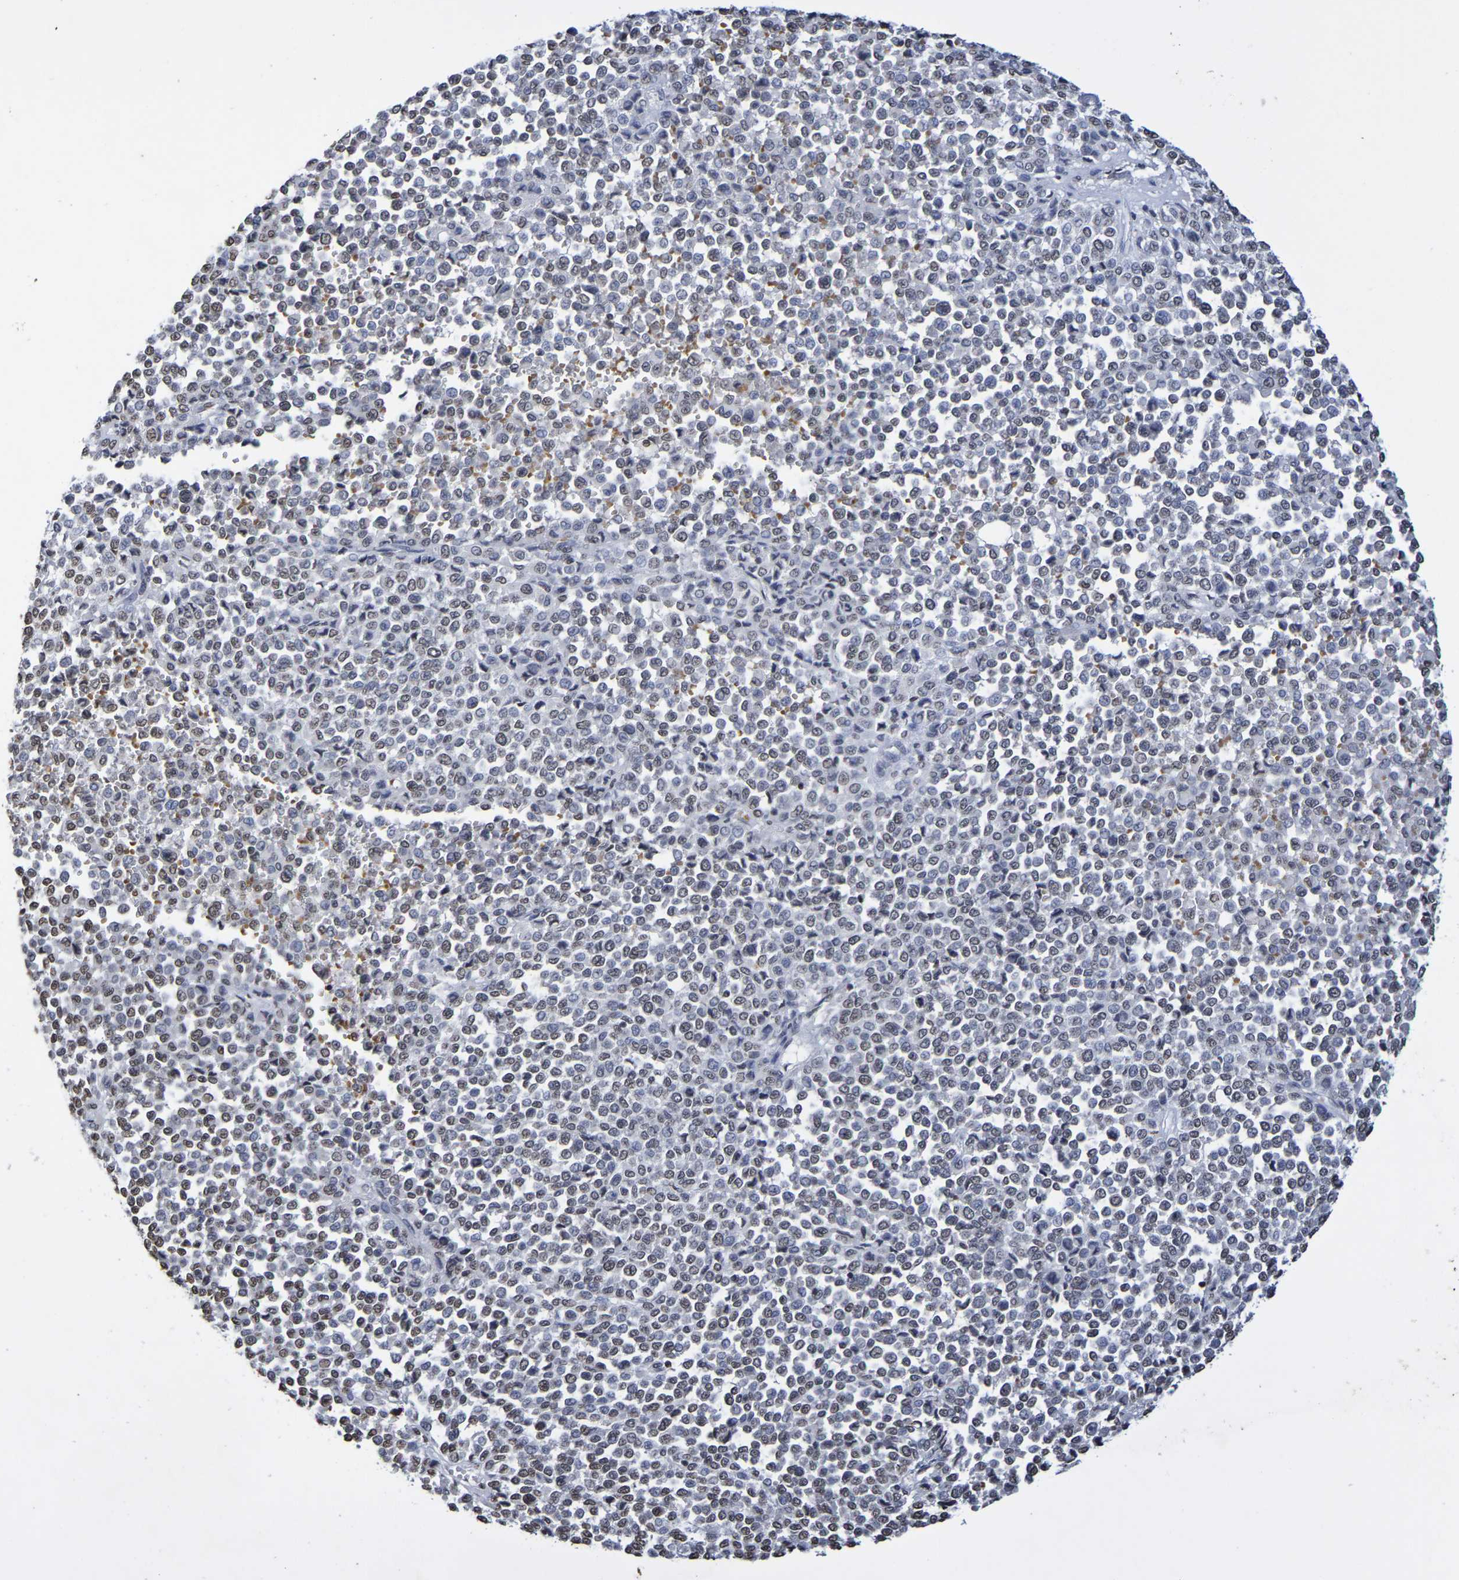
{"staining": {"intensity": "weak", "quantity": "25%-75%", "location": "nuclear"}, "tissue": "melanoma", "cell_type": "Tumor cells", "image_type": "cancer", "snomed": [{"axis": "morphology", "description": "Malignant melanoma, Metastatic site"}, {"axis": "topography", "description": "Pancreas"}], "caption": "The image demonstrates staining of malignant melanoma (metastatic site), revealing weak nuclear protein staining (brown color) within tumor cells.", "gene": "ATF4", "patient": {"sex": "female", "age": 30}}